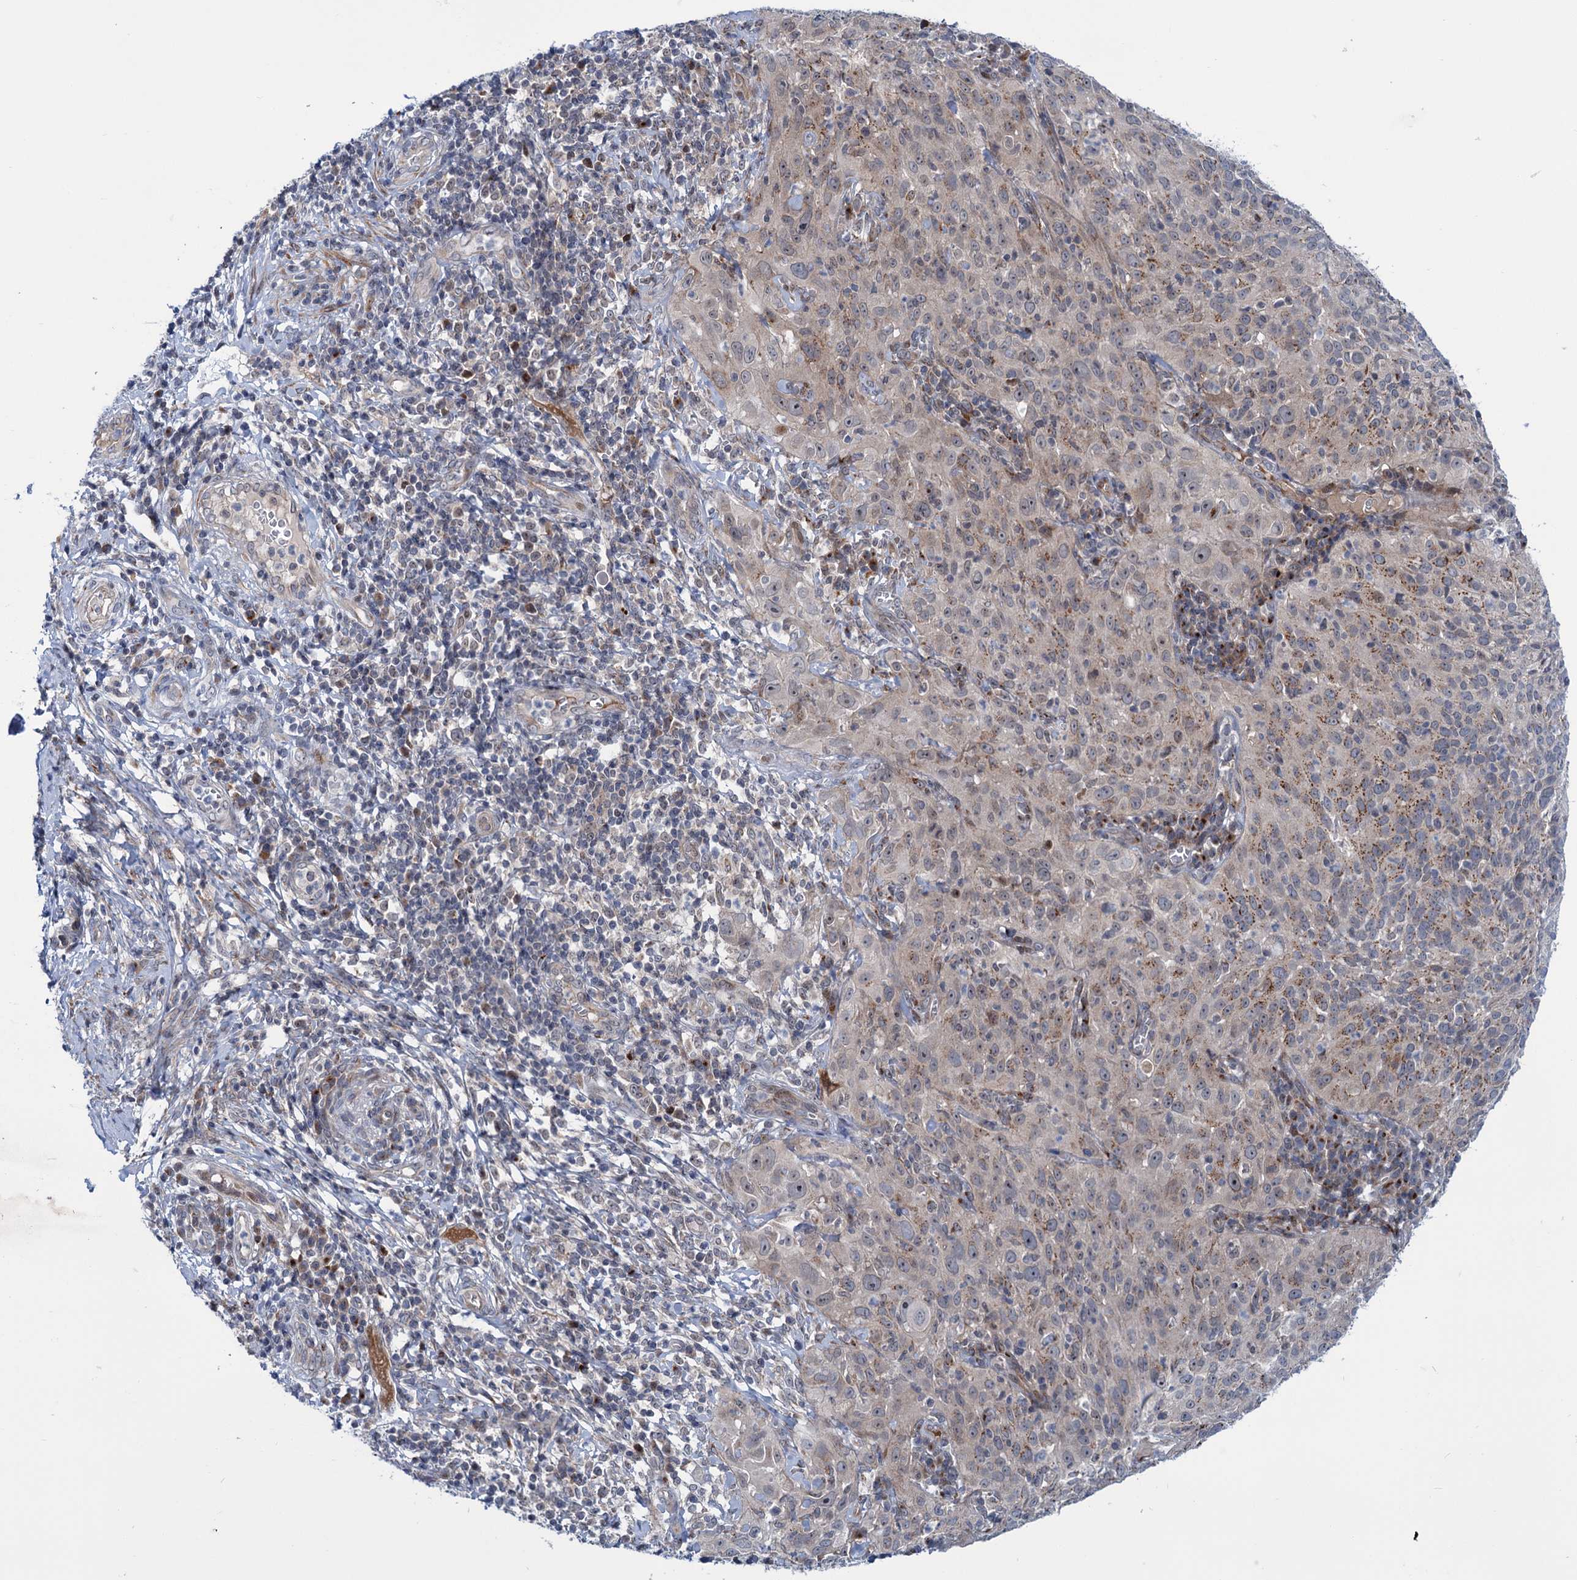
{"staining": {"intensity": "moderate", "quantity": "25%-75%", "location": "cytoplasmic/membranous"}, "tissue": "cervical cancer", "cell_type": "Tumor cells", "image_type": "cancer", "snomed": [{"axis": "morphology", "description": "Squamous cell carcinoma, NOS"}, {"axis": "topography", "description": "Cervix"}], "caption": "A brown stain highlights moderate cytoplasmic/membranous staining of a protein in cervical cancer tumor cells.", "gene": "ELP4", "patient": {"sex": "female", "age": 31}}